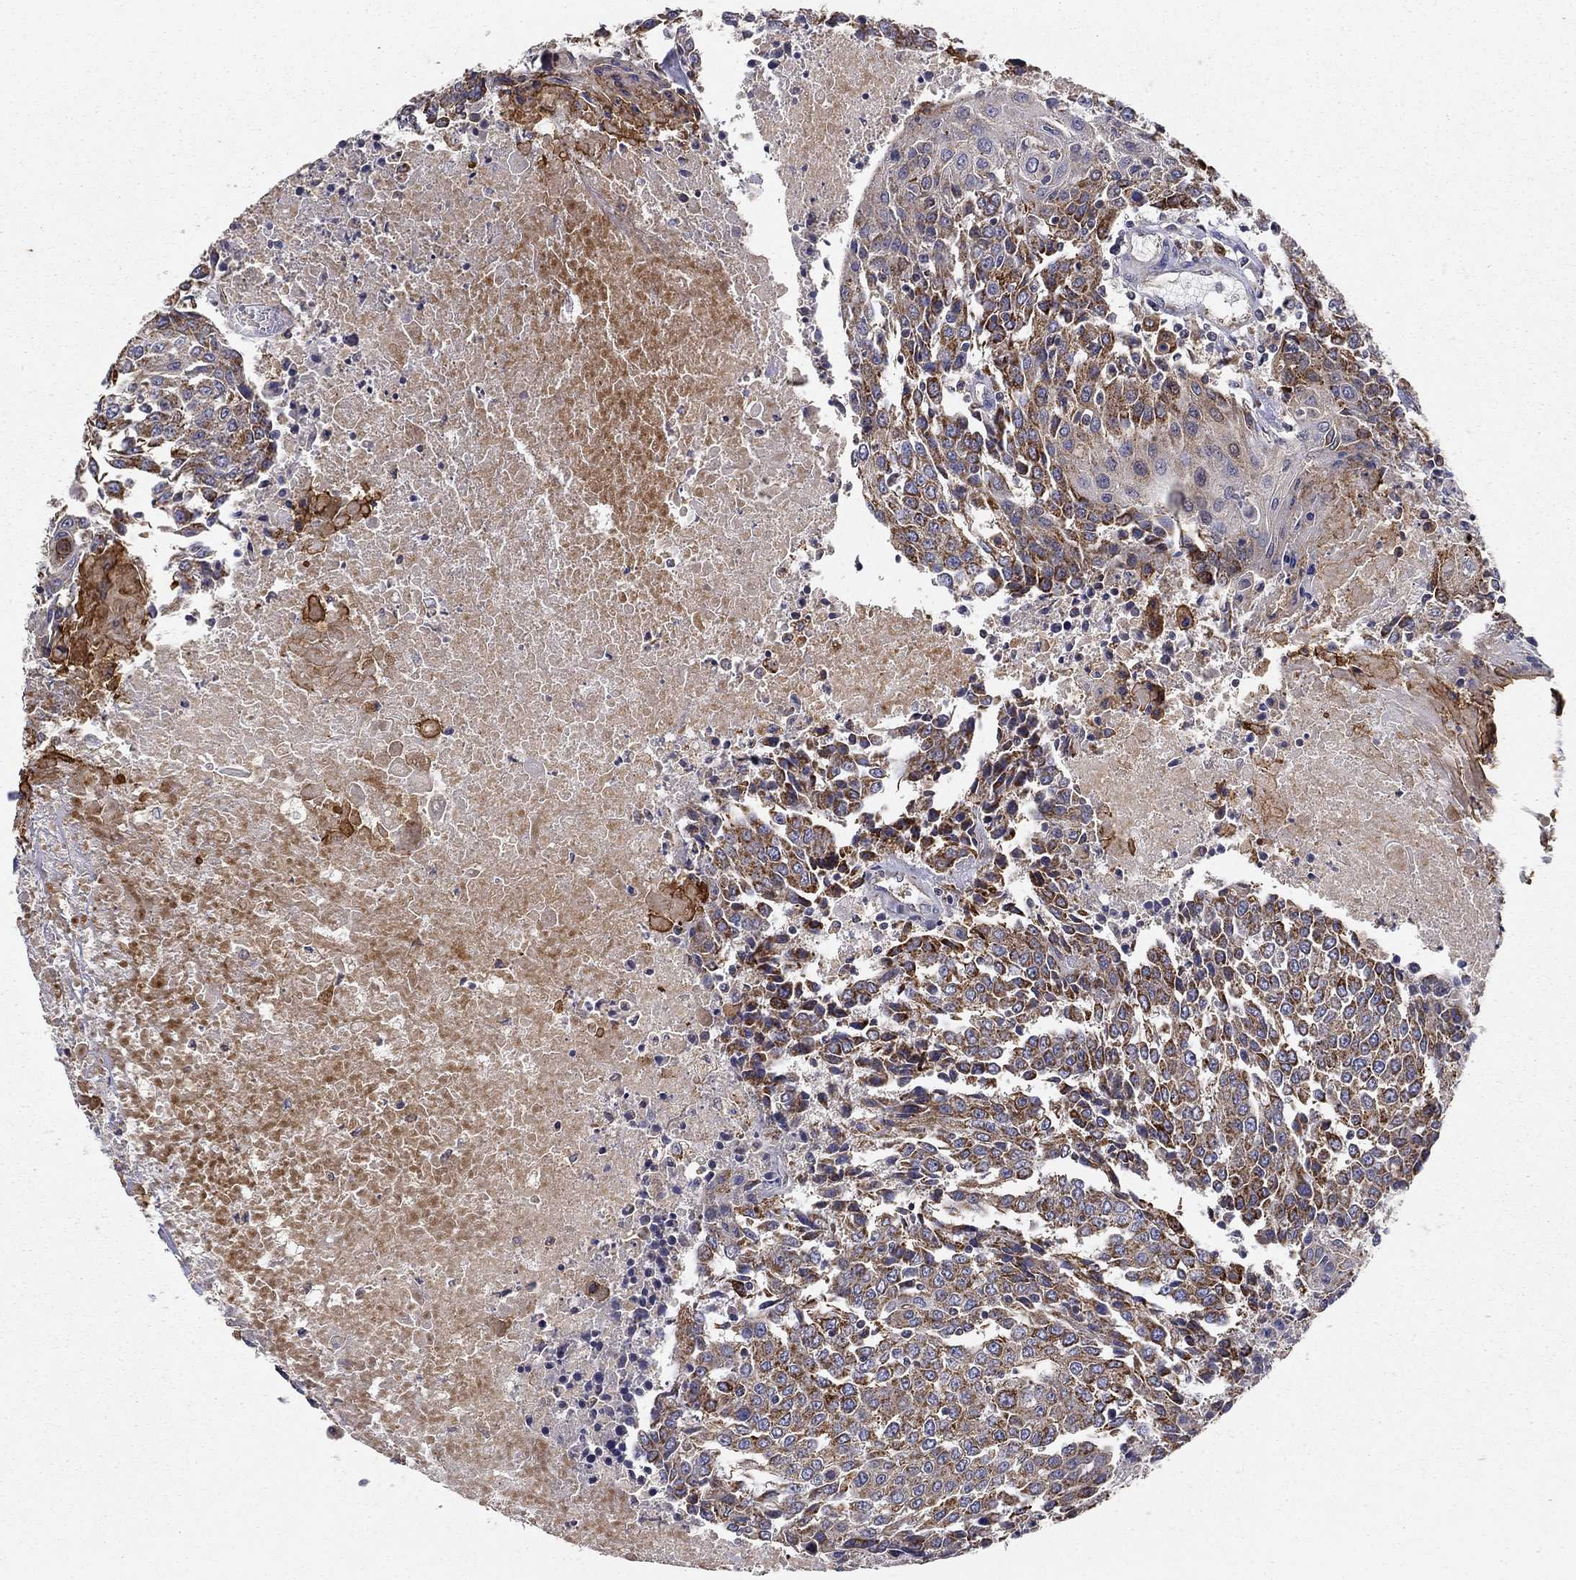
{"staining": {"intensity": "strong", "quantity": "25%-75%", "location": "cytoplasmic/membranous"}, "tissue": "urothelial cancer", "cell_type": "Tumor cells", "image_type": "cancer", "snomed": [{"axis": "morphology", "description": "Urothelial carcinoma, High grade"}, {"axis": "topography", "description": "Urinary bladder"}], "caption": "Urothelial cancer was stained to show a protein in brown. There is high levels of strong cytoplasmic/membranous positivity in approximately 25%-75% of tumor cells.", "gene": "ALDH4A1", "patient": {"sex": "female", "age": 85}}